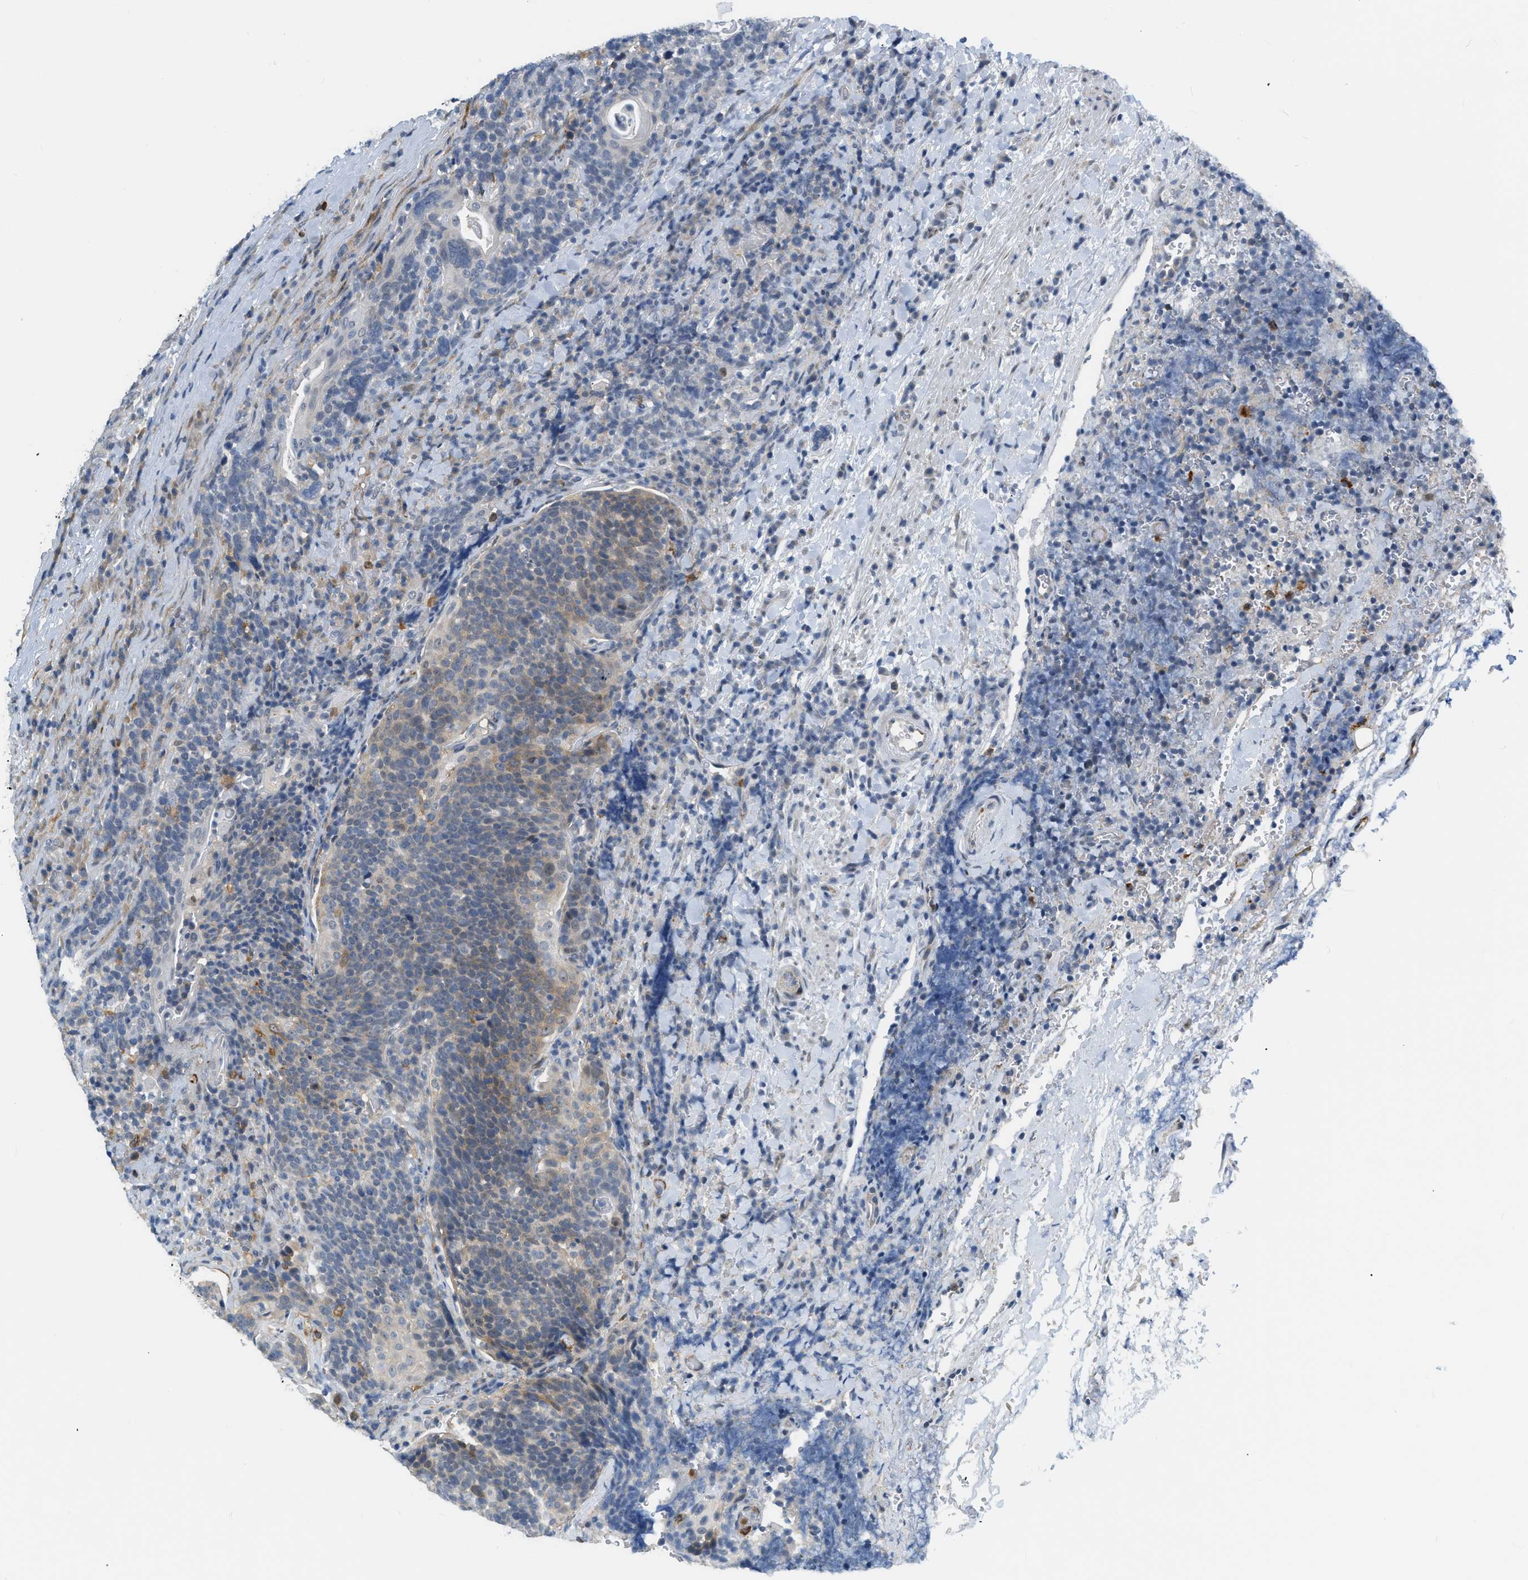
{"staining": {"intensity": "moderate", "quantity": "<25%", "location": "cytoplasmic/membranous"}, "tissue": "head and neck cancer", "cell_type": "Tumor cells", "image_type": "cancer", "snomed": [{"axis": "morphology", "description": "Squamous cell carcinoma, NOS"}, {"axis": "morphology", "description": "Squamous cell carcinoma, metastatic, NOS"}, {"axis": "topography", "description": "Lymph node"}, {"axis": "topography", "description": "Head-Neck"}], "caption": "Immunohistochemical staining of head and neck cancer shows low levels of moderate cytoplasmic/membranous positivity in approximately <25% of tumor cells. The staining is performed using DAB (3,3'-diaminobenzidine) brown chromogen to label protein expression. The nuclei are counter-stained blue using hematoxylin.", "gene": "ZNF408", "patient": {"sex": "male", "age": 62}}